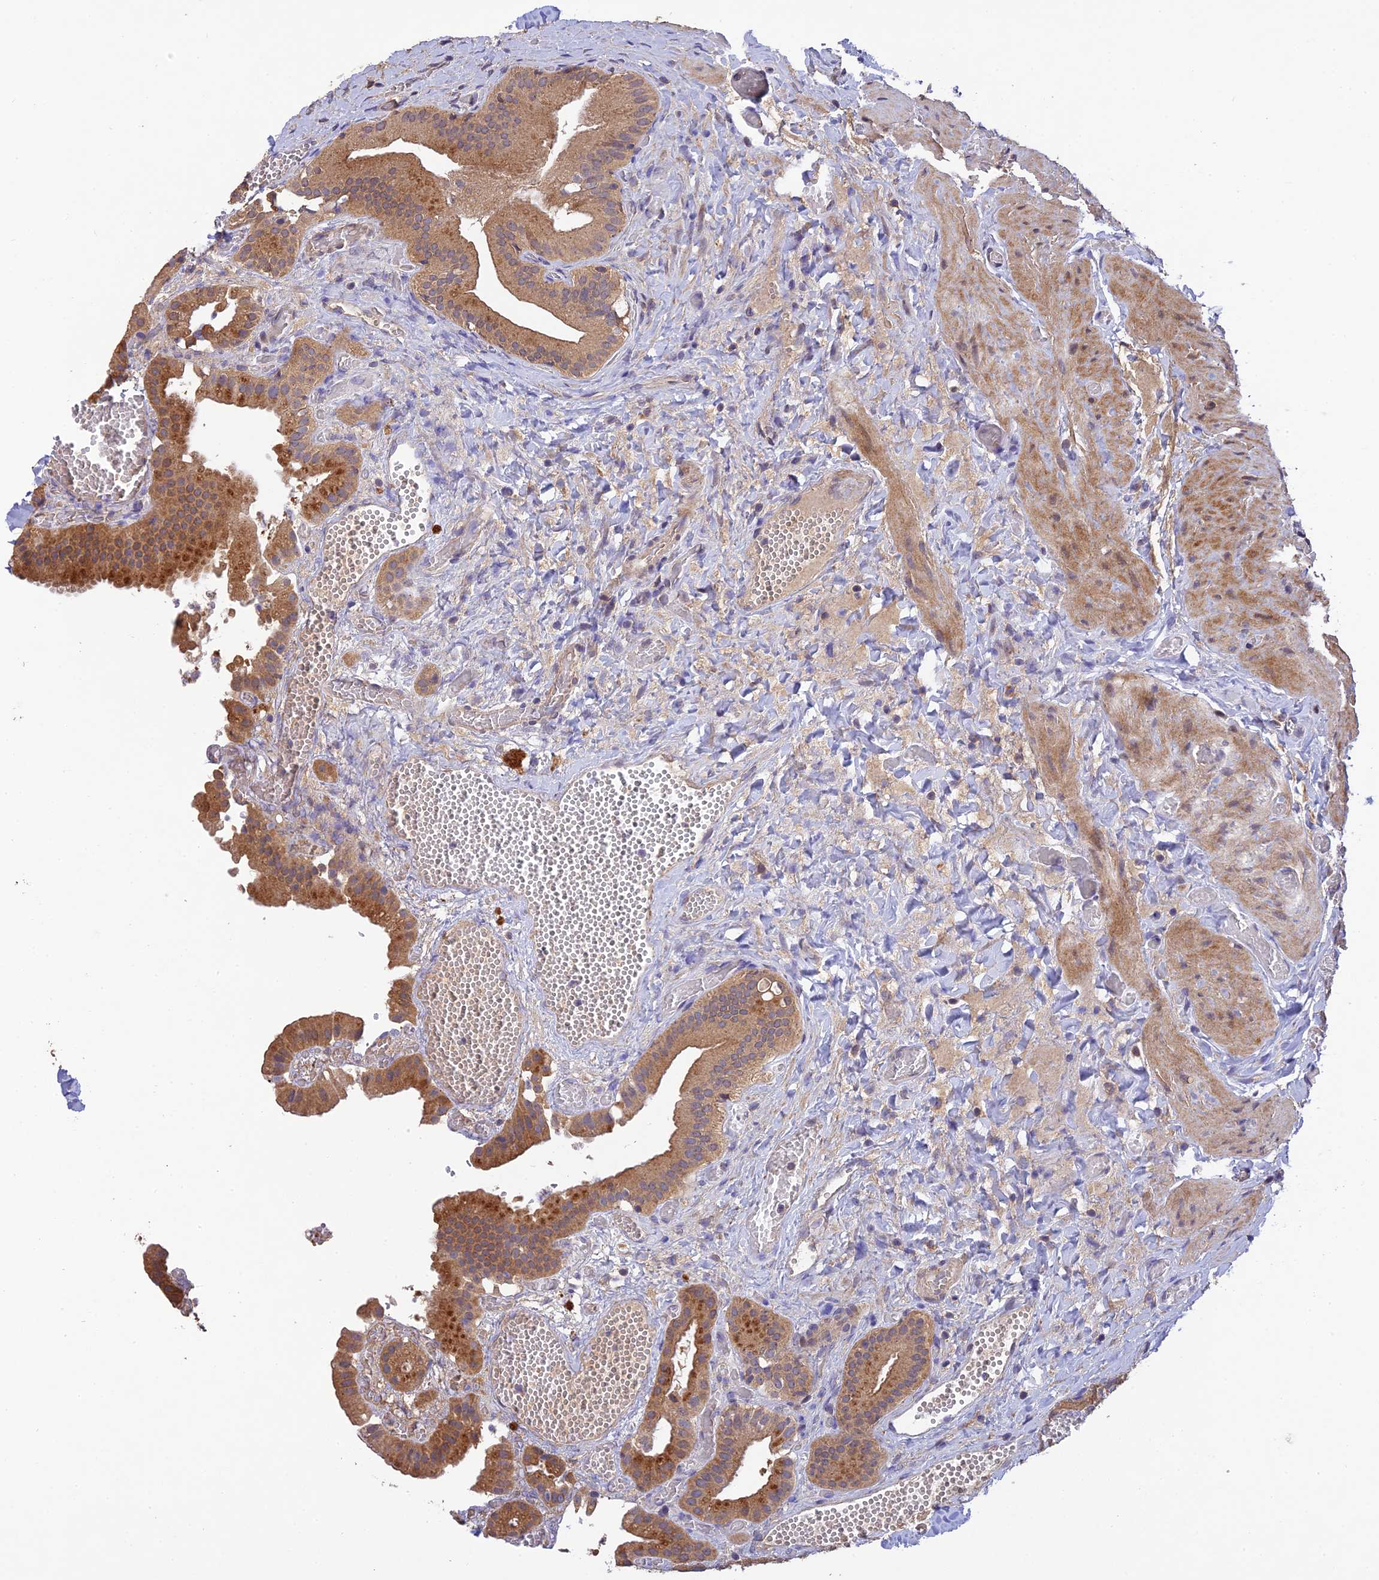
{"staining": {"intensity": "moderate", "quantity": ">75%", "location": "cytoplasmic/membranous"}, "tissue": "gallbladder", "cell_type": "Glandular cells", "image_type": "normal", "snomed": [{"axis": "morphology", "description": "Normal tissue, NOS"}, {"axis": "topography", "description": "Gallbladder"}], "caption": "A high-resolution image shows immunohistochemistry (IHC) staining of benign gallbladder, which demonstrates moderate cytoplasmic/membranous staining in approximately >75% of glandular cells.", "gene": "DENND5B", "patient": {"sex": "female", "age": 64}}